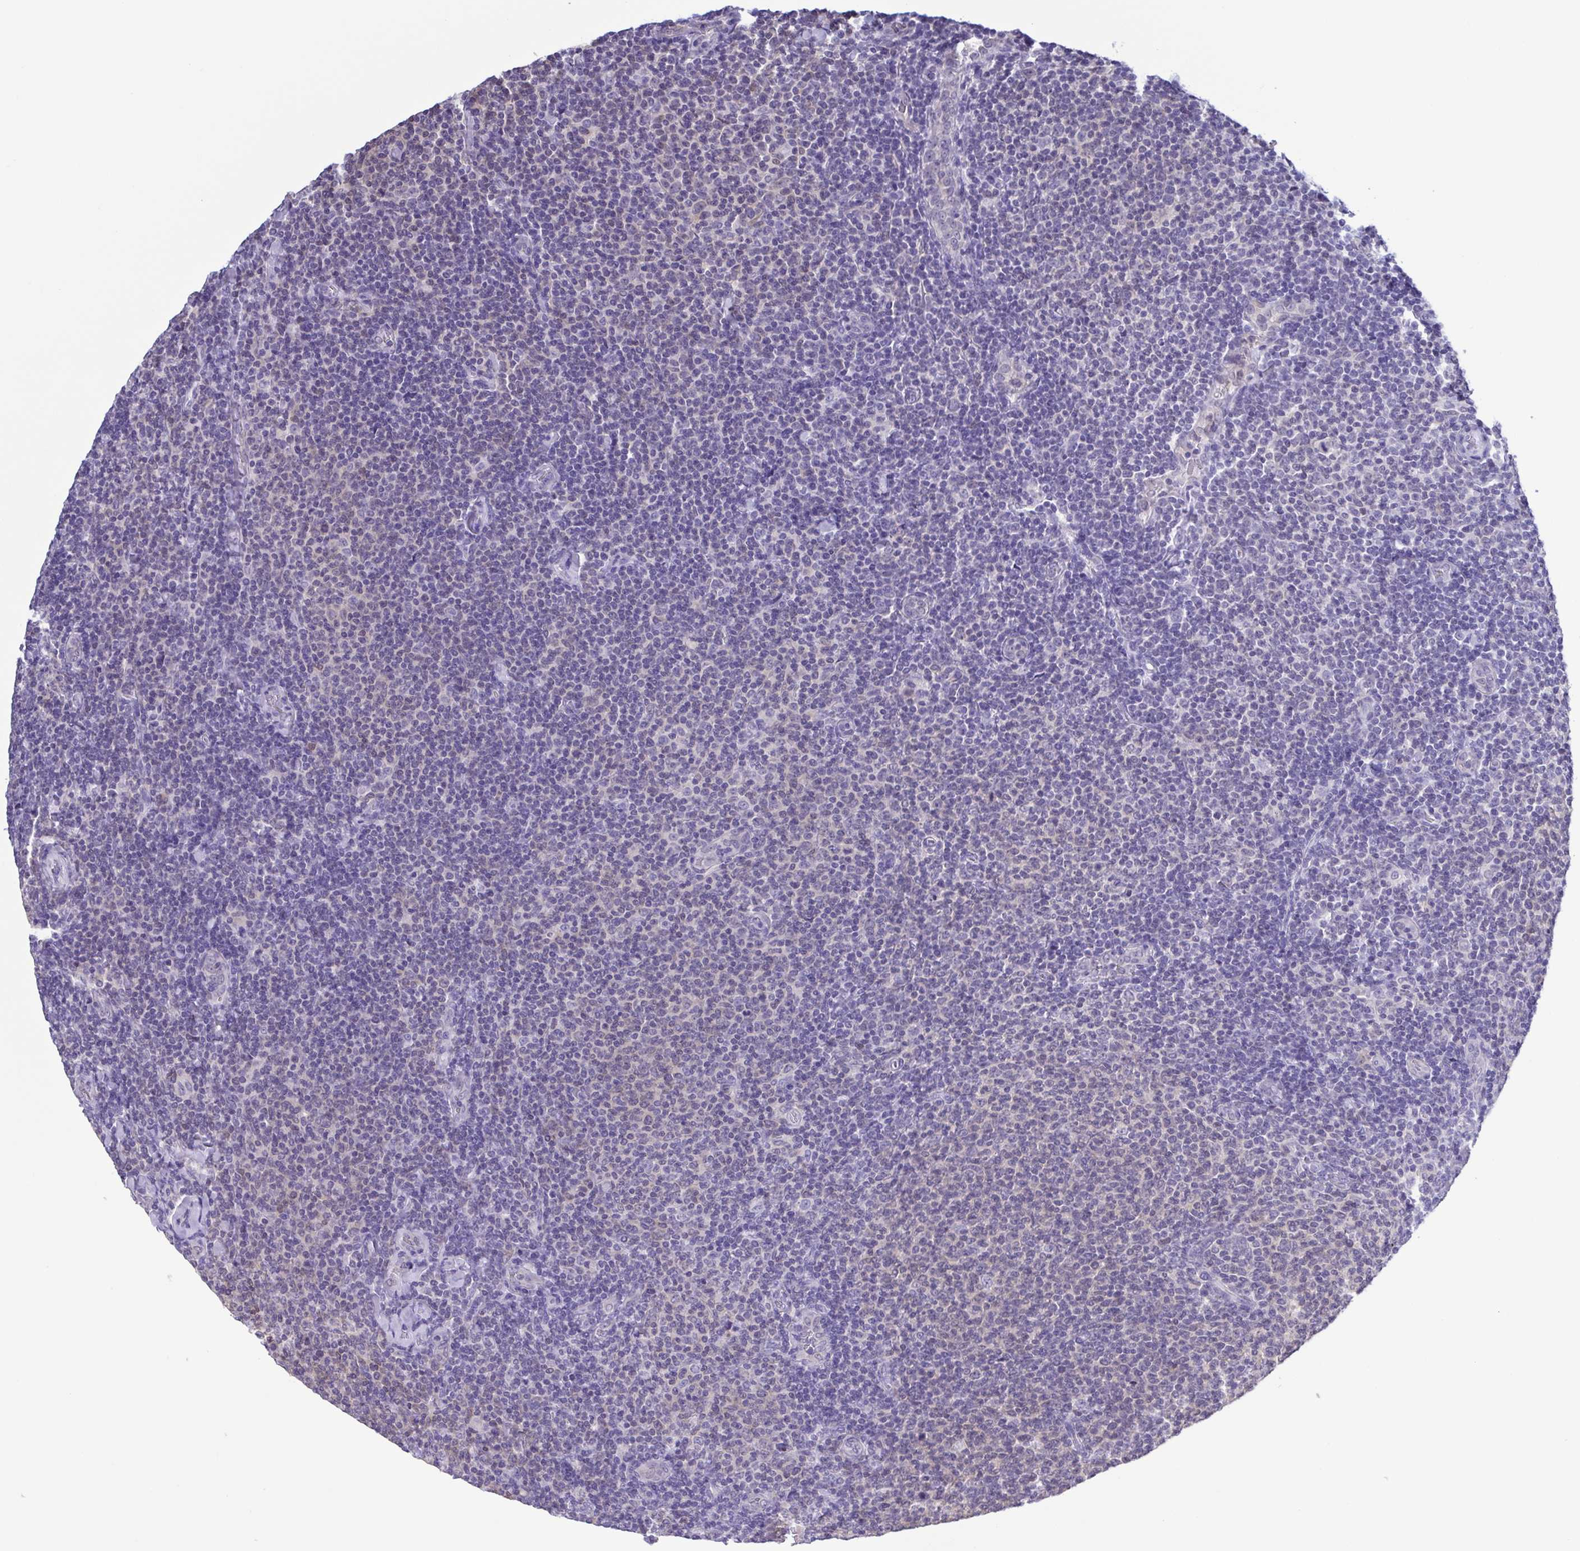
{"staining": {"intensity": "negative", "quantity": "none", "location": "none"}, "tissue": "lymphoma", "cell_type": "Tumor cells", "image_type": "cancer", "snomed": [{"axis": "morphology", "description": "Malignant lymphoma, non-Hodgkin's type, Low grade"}, {"axis": "topography", "description": "Lymph node"}], "caption": "This is an immunohistochemistry (IHC) image of human malignant lymphoma, non-Hodgkin's type (low-grade). There is no expression in tumor cells.", "gene": "LDHC", "patient": {"sex": "male", "age": 52}}